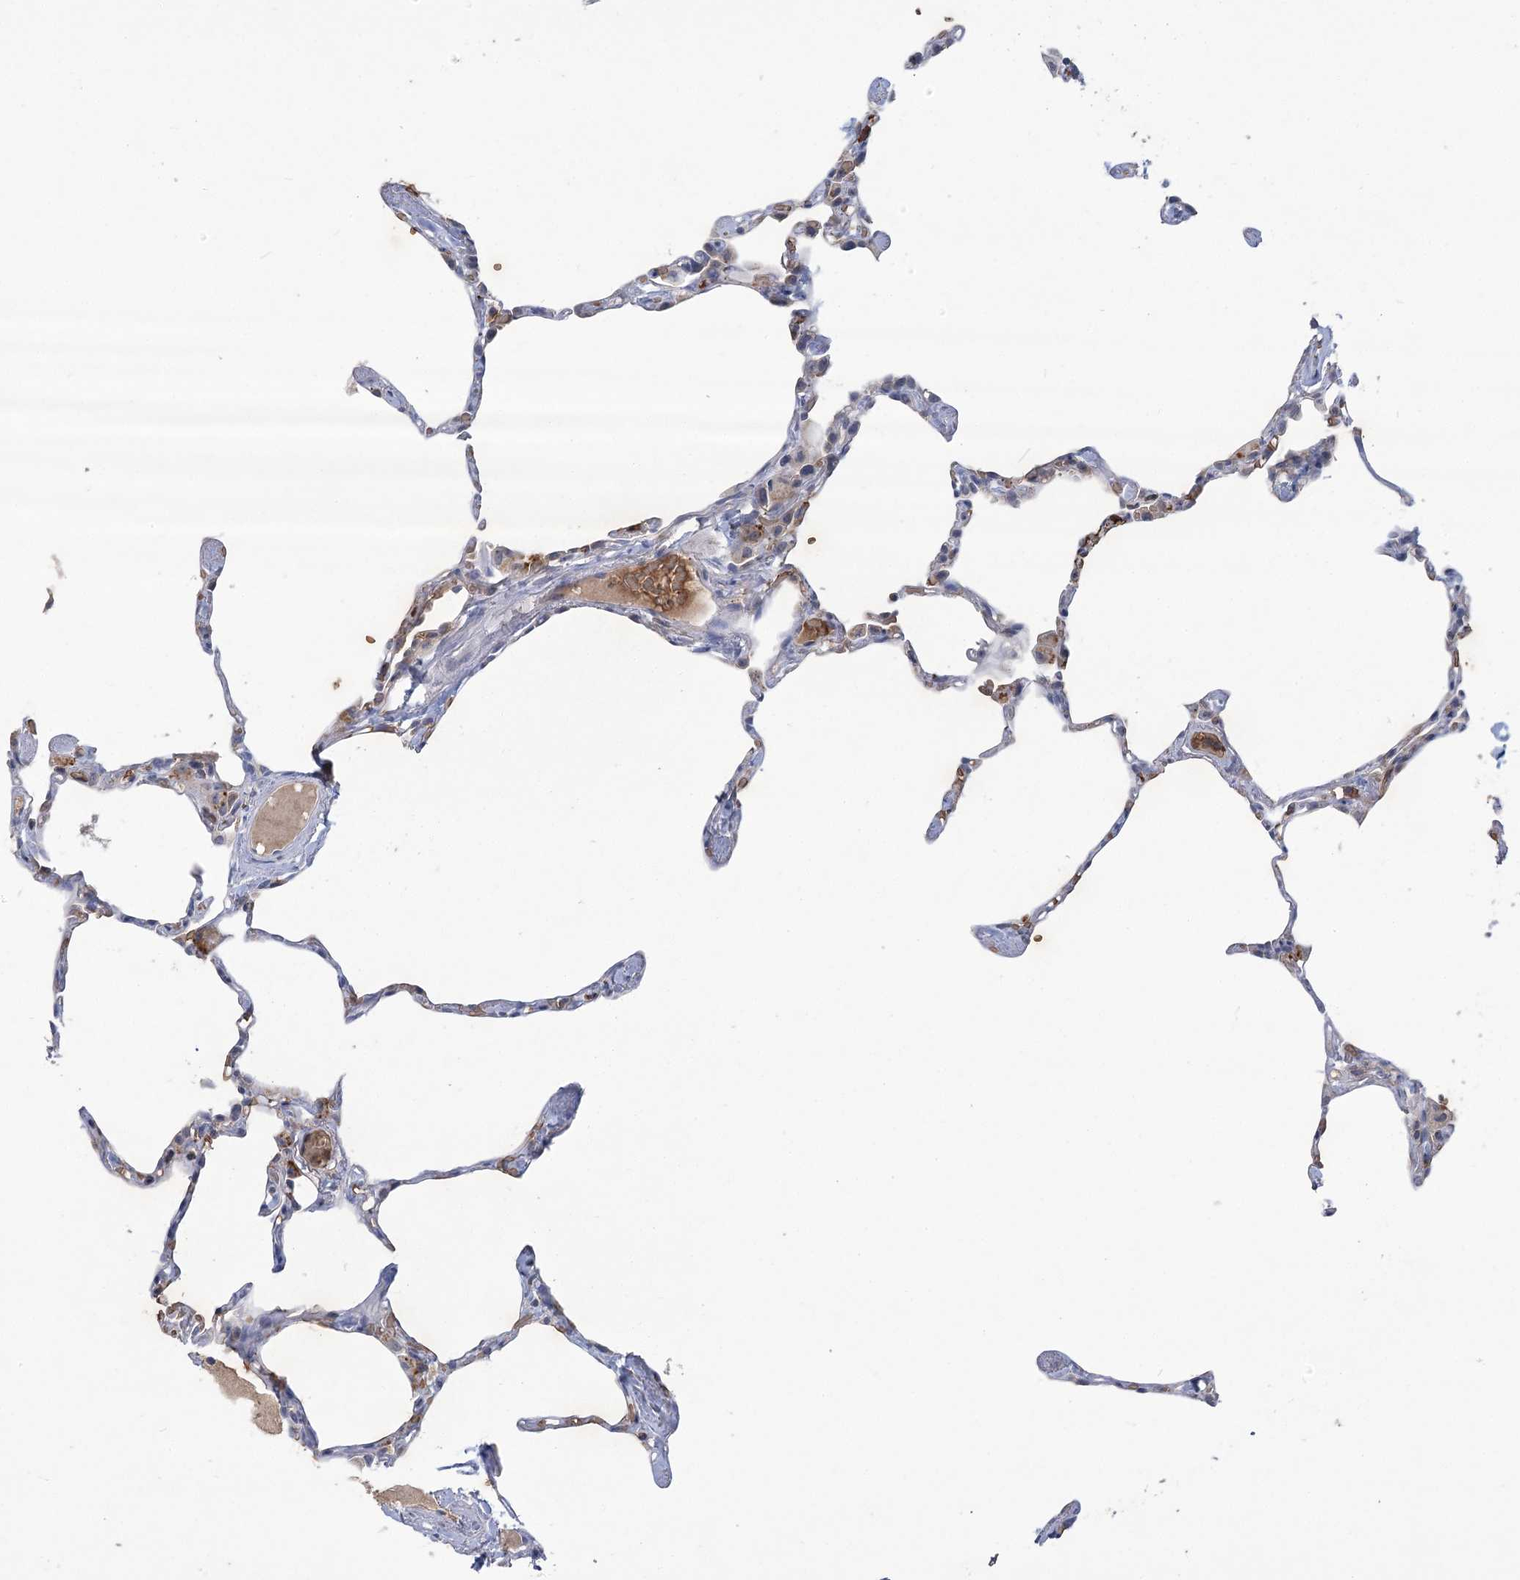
{"staining": {"intensity": "weak", "quantity": "25%-75%", "location": "cytoplasmic/membranous"}, "tissue": "lung", "cell_type": "Alveolar cells", "image_type": "normal", "snomed": [{"axis": "morphology", "description": "Normal tissue, NOS"}, {"axis": "topography", "description": "Lung"}], "caption": "Immunohistochemistry (IHC) (DAB) staining of benign human lung reveals weak cytoplasmic/membranous protein staining in about 25%-75% of alveolar cells. (Brightfield microscopy of DAB IHC at high magnification).", "gene": "HBA1", "patient": {"sex": "male", "age": 65}}